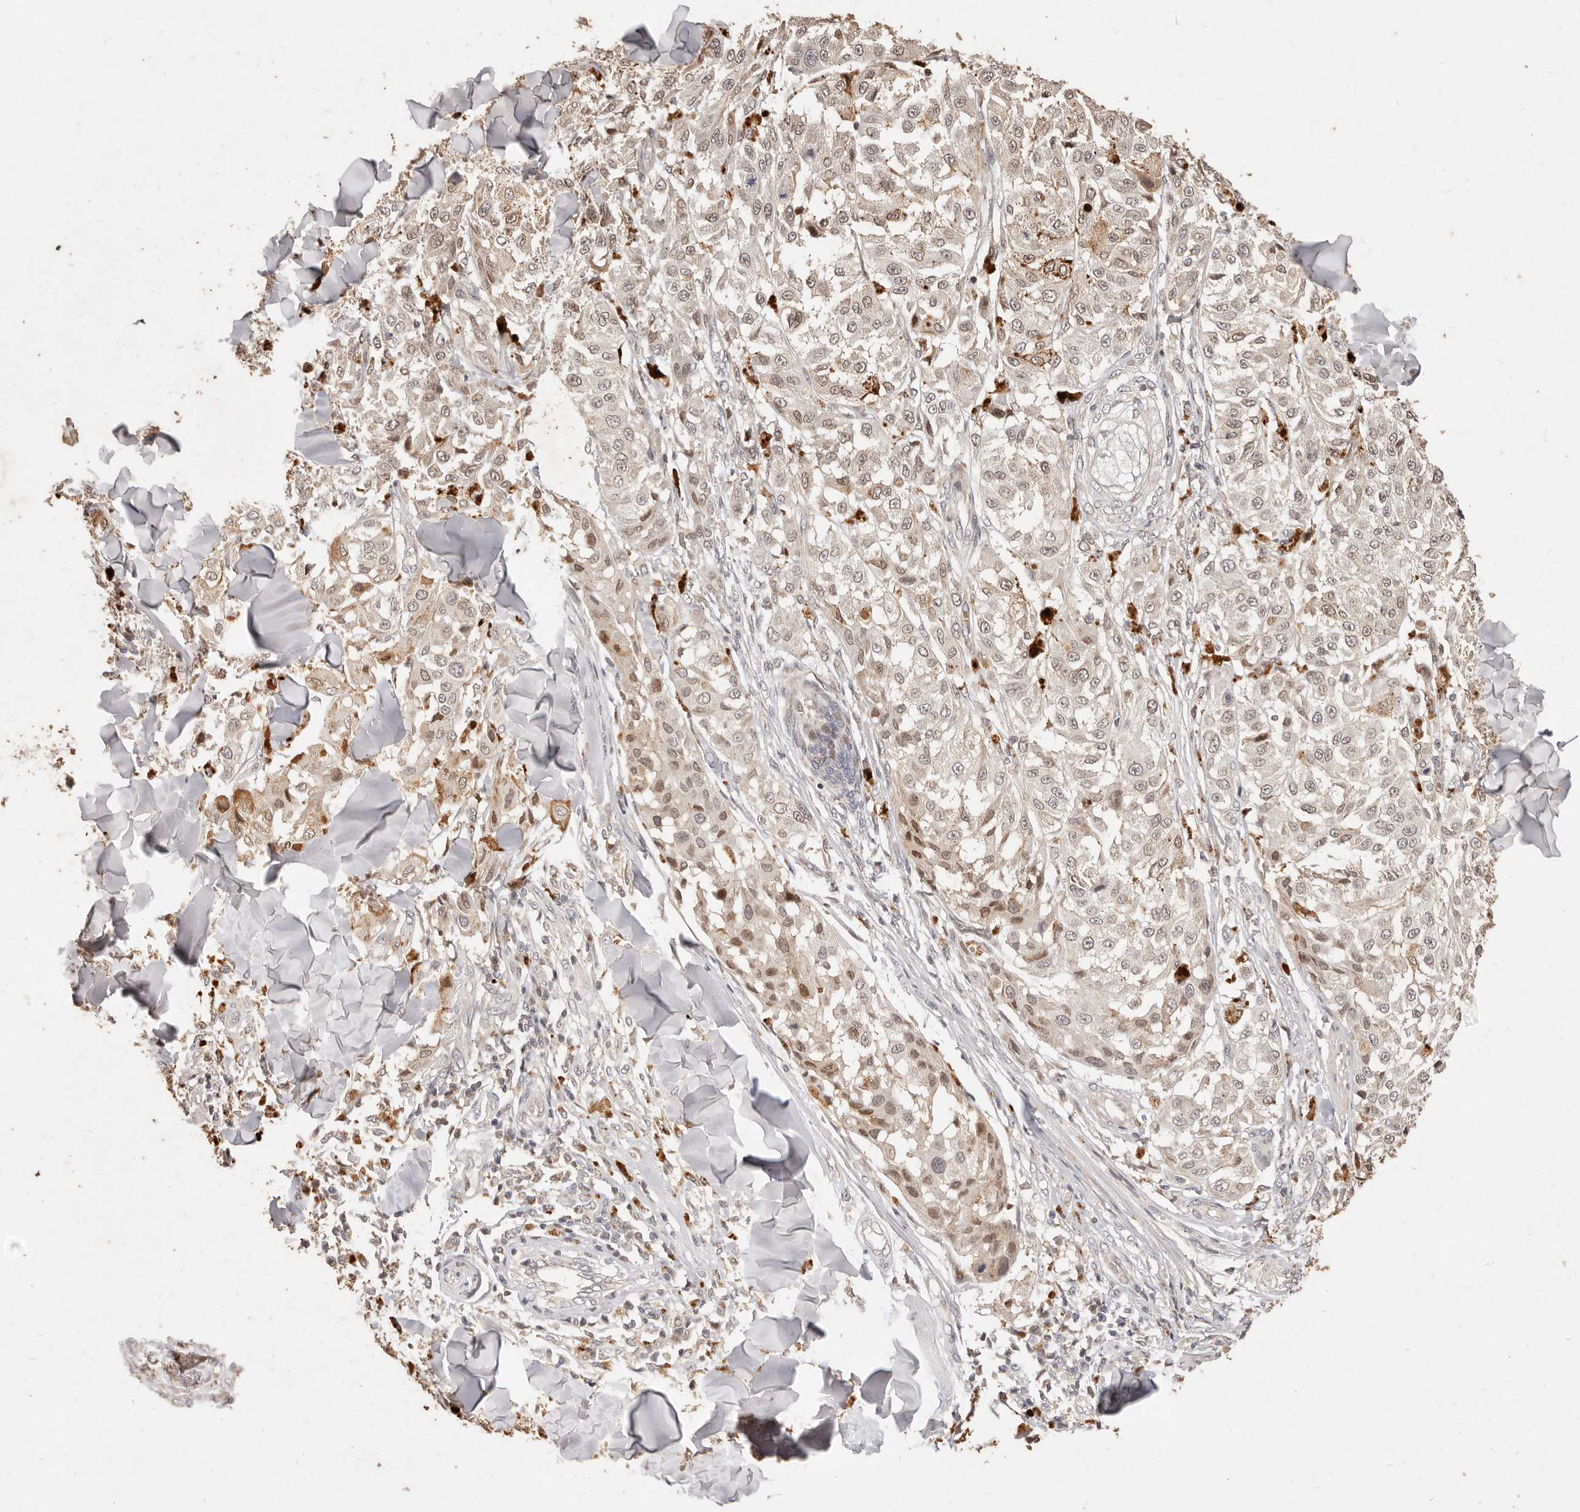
{"staining": {"intensity": "weak", "quantity": "25%-75%", "location": "cytoplasmic/membranous"}, "tissue": "melanoma", "cell_type": "Tumor cells", "image_type": "cancer", "snomed": [{"axis": "morphology", "description": "Malignant melanoma, NOS"}, {"axis": "topography", "description": "Skin"}], "caption": "Melanoma tissue shows weak cytoplasmic/membranous staining in approximately 25%-75% of tumor cells, visualized by immunohistochemistry.", "gene": "KIF9", "patient": {"sex": "female", "age": 64}}